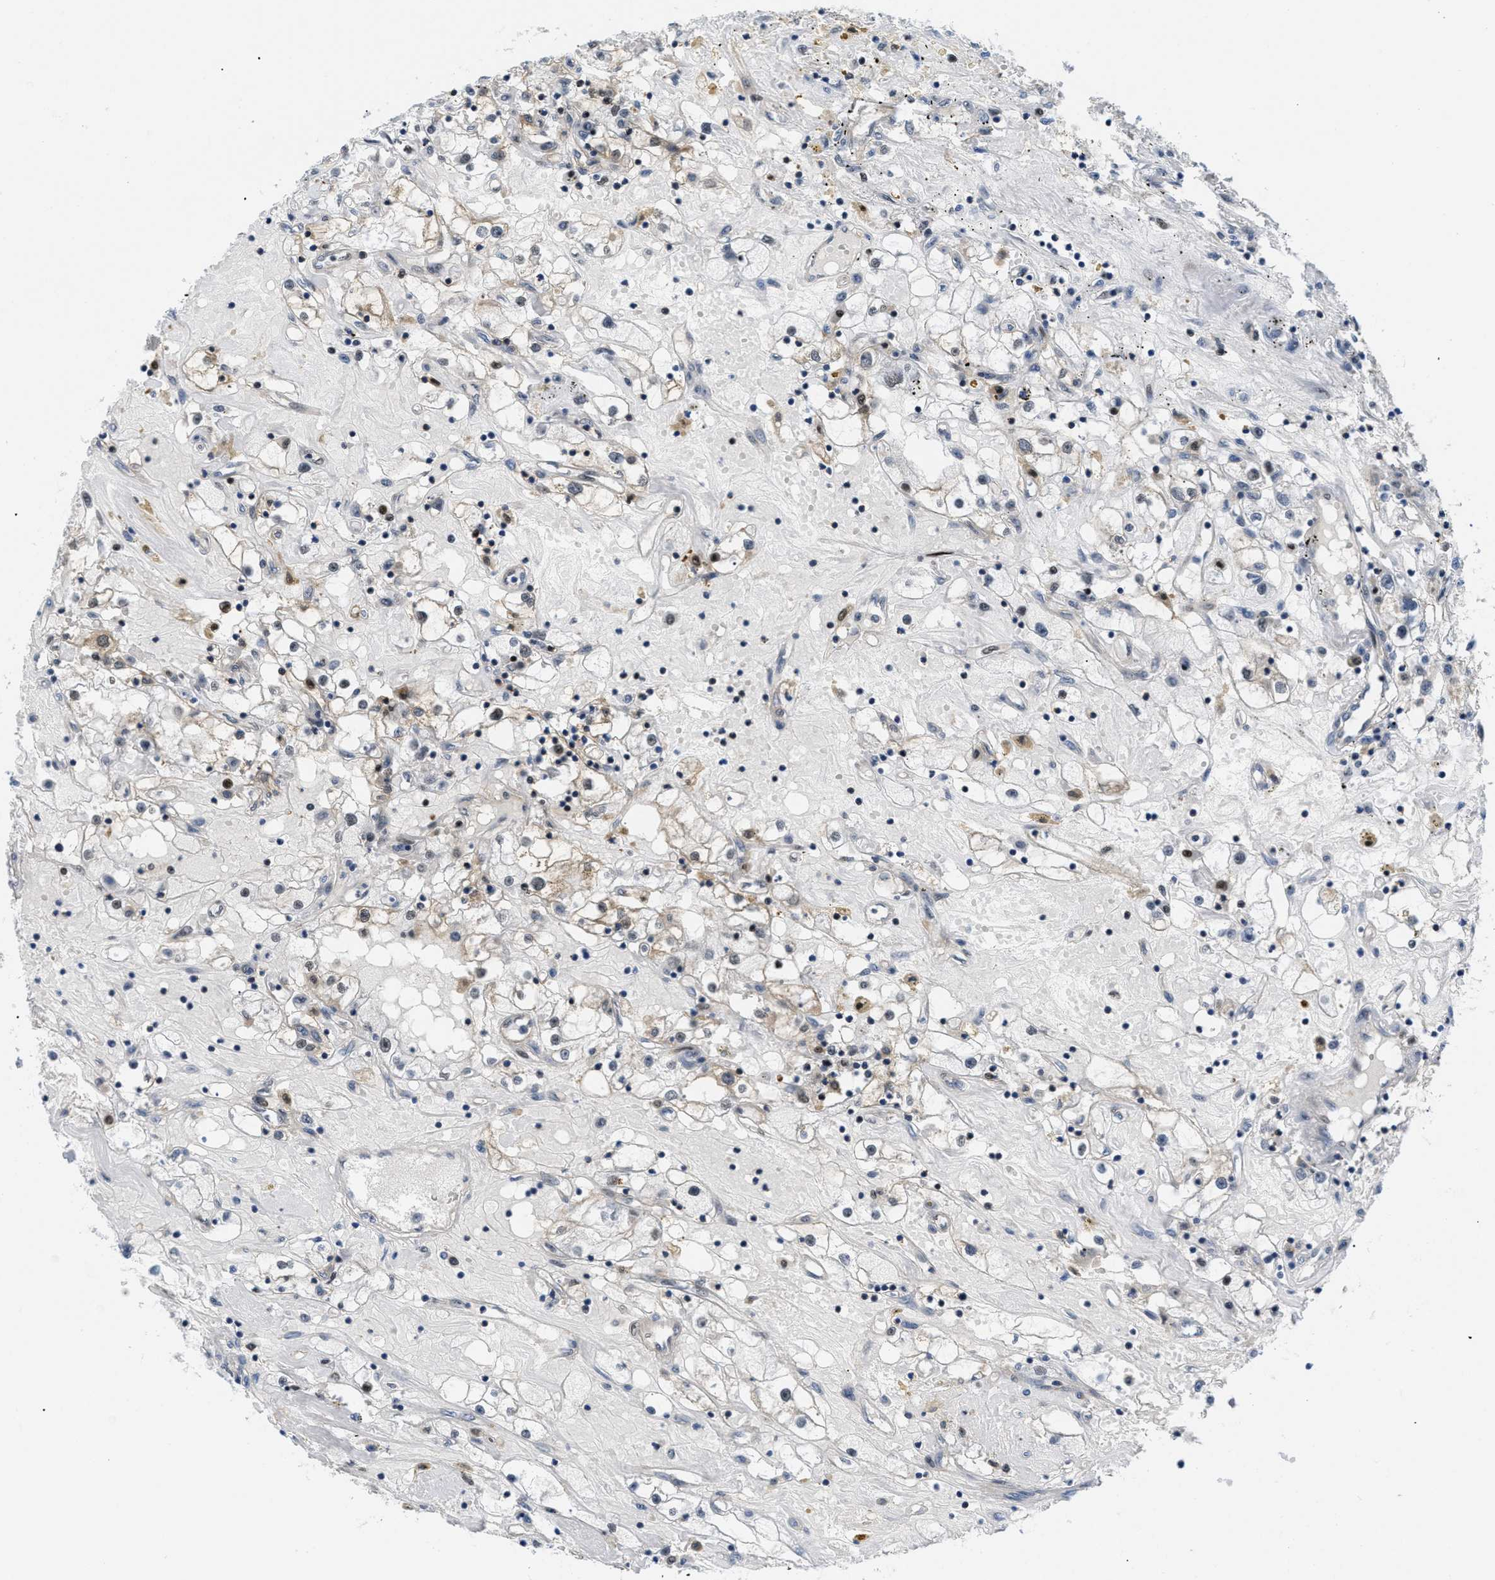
{"staining": {"intensity": "moderate", "quantity": "<25%", "location": "nuclear"}, "tissue": "renal cancer", "cell_type": "Tumor cells", "image_type": "cancer", "snomed": [{"axis": "morphology", "description": "Adenocarcinoma, NOS"}, {"axis": "topography", "description": "Kidney"}], "caption": "IHC micrograph of neoplastic tissue: human renal cancer (adenocarcinoma) stained using immunohistochemistry (IHC) demonstrates low levels of moderate protein expression localized specifically in the nuclear of tumor cells, appearing as a nuclear brown color.", "gene": "SLC29A2", "patient": {"sex": "male", "age": 56}}